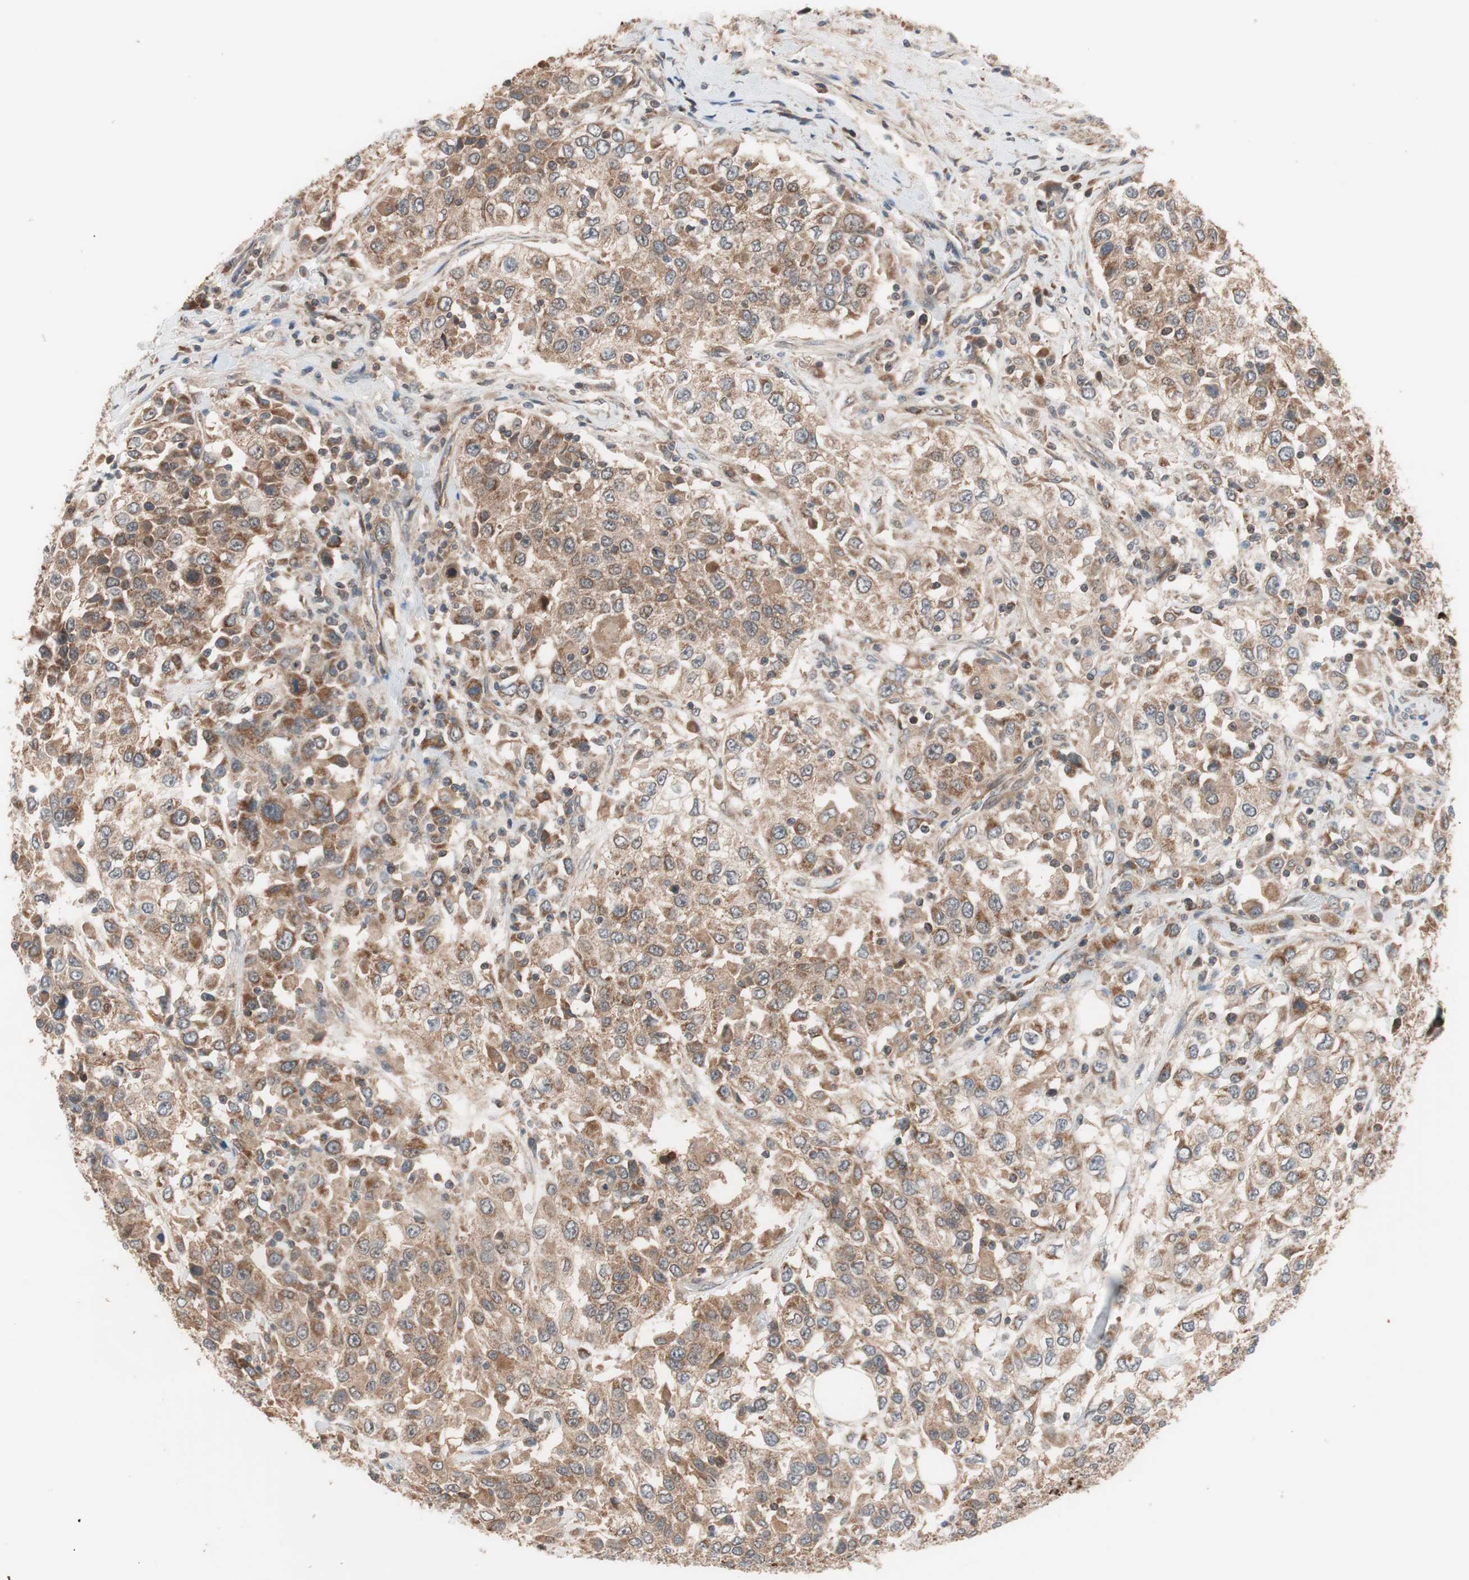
{"staining": {"intensity": "moderate", "quantity": ">75%", "location": "cytoplasmic/membranous"}, "tissue": "urothelial cancer", "cell_type": "Tumor cells", "image_type": "cancer", "snomed": [{"axis": "morphology", "description": "Urothelial carcinoma, High grade"}, {"axis": "topography", "description": "Urinary bladder"}], "caption": "This is an image of immunohistochemistry (IHC) staining of urothelial cancer, which shows moderate staining in the cytoplasmic/membranous of tumor cells.", "gene": "HMBS", "patient": {"sex": "female", "age": 80}}